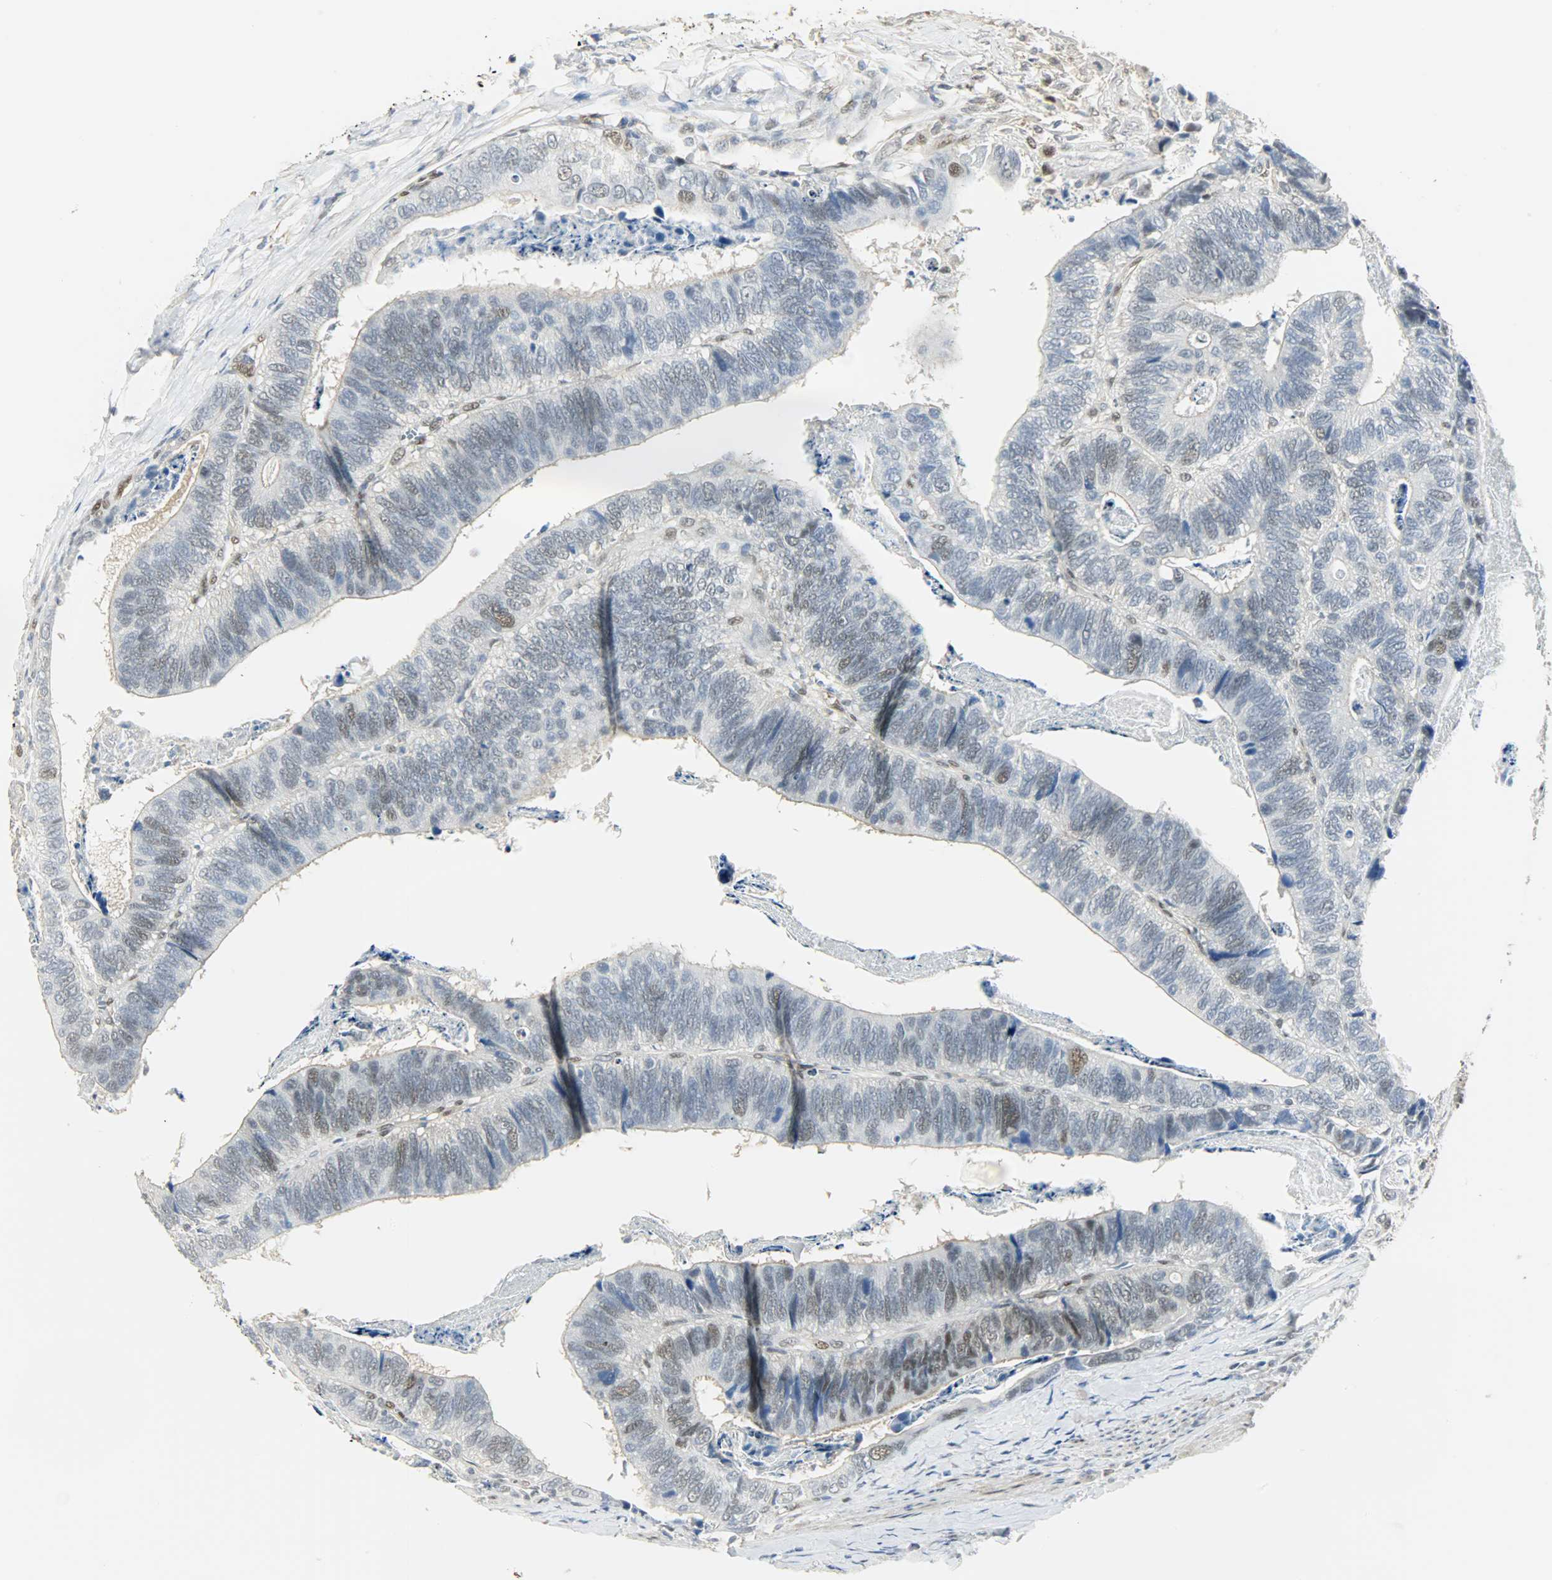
{"staining": {"intensity": "weak", "quantity": "<25%", "location": "nuclear"}, "tissue": "colorectal cancer", "cell_type": "Tumor cells", "image_type": "cancer", "snomed": [{"axis": "morphology", "description": "Adenocarcinoma, NOS"}, {"axis": "topography", "description": "Colon"}], "caption": "An immunohistochemistry (IHC) photomicrograph of adenocarcinoma (colorectal) is shown. There is no staining in tumor cells of adenocarcinoma (colorectal).", "gene": "NPEPL1", "patient": {"sex": "male", "age": 72}}